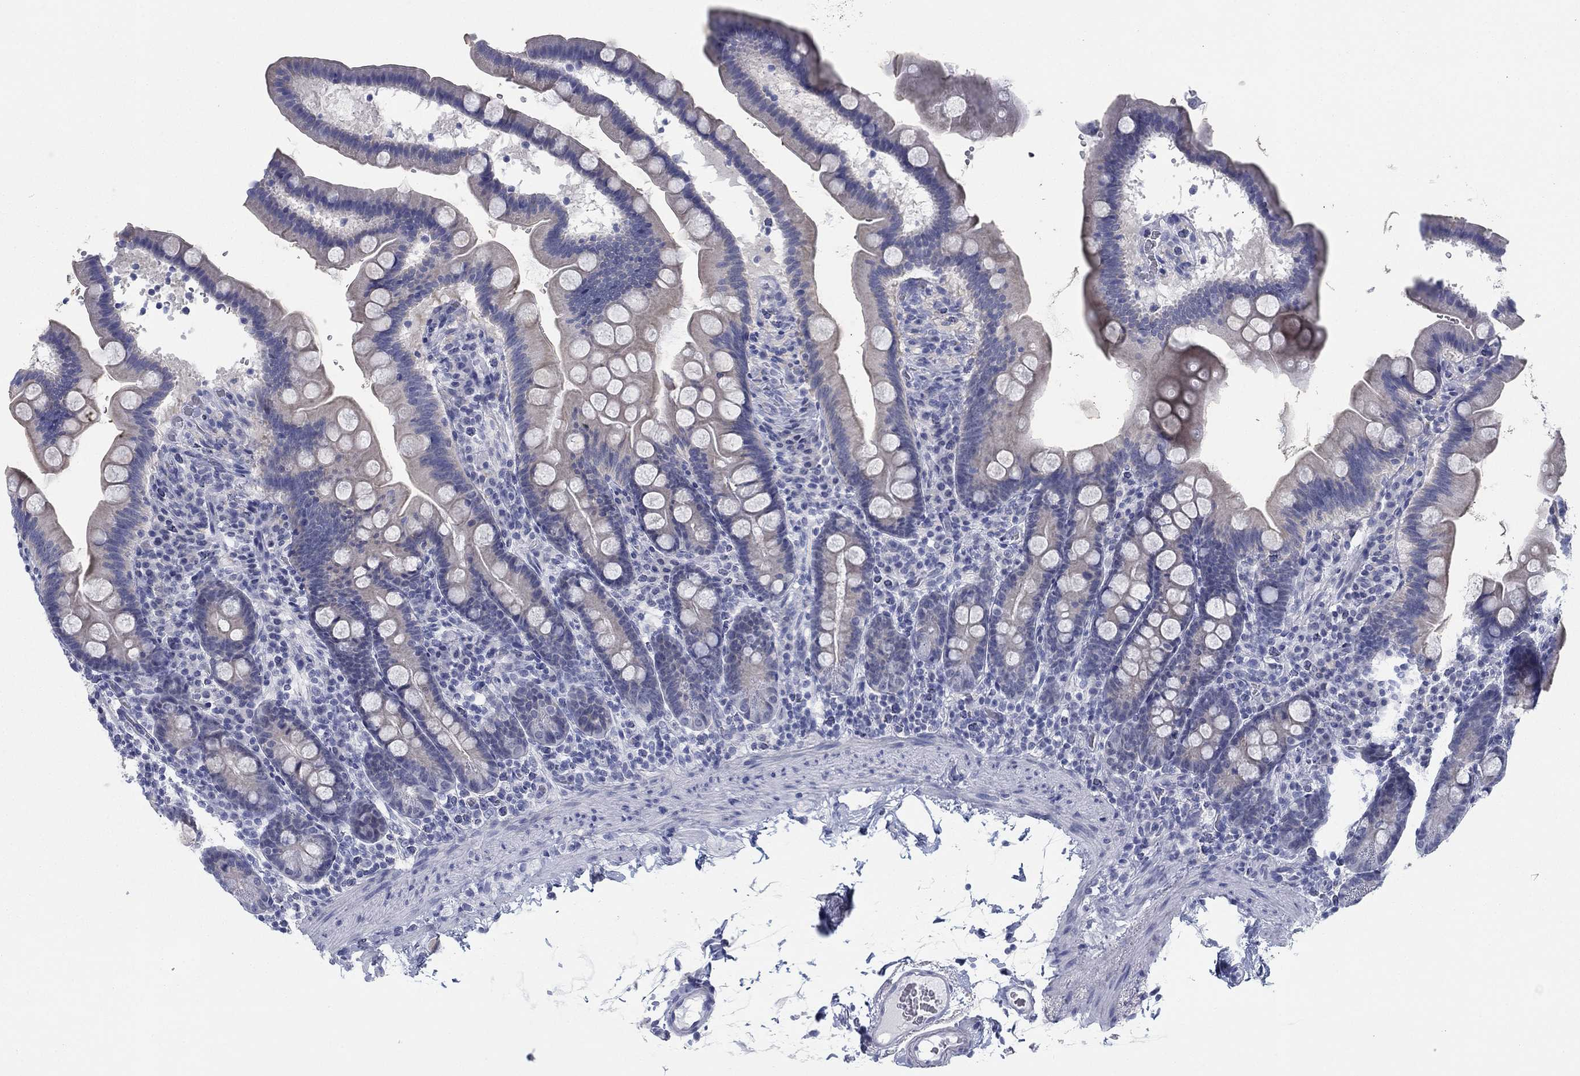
{"staining": {"intensity": "negative", "quantity": "none", "location": "none"}, "tissue": "duodenum", "cell_type": "Glandular cells", "image_type": "normal", "snomed": [{"axis": "morphology", "description": "Normal tissue, NOS"}, {"axis": "topography", "description": "Duodenum"}], "caption": "Immunohistochemistry image of normal human duodenum stained for a protein (brown), which shows no positivity in glandular cells.", "gene": "DNAL1", "patient": {"sex": "male", "age": 59}}